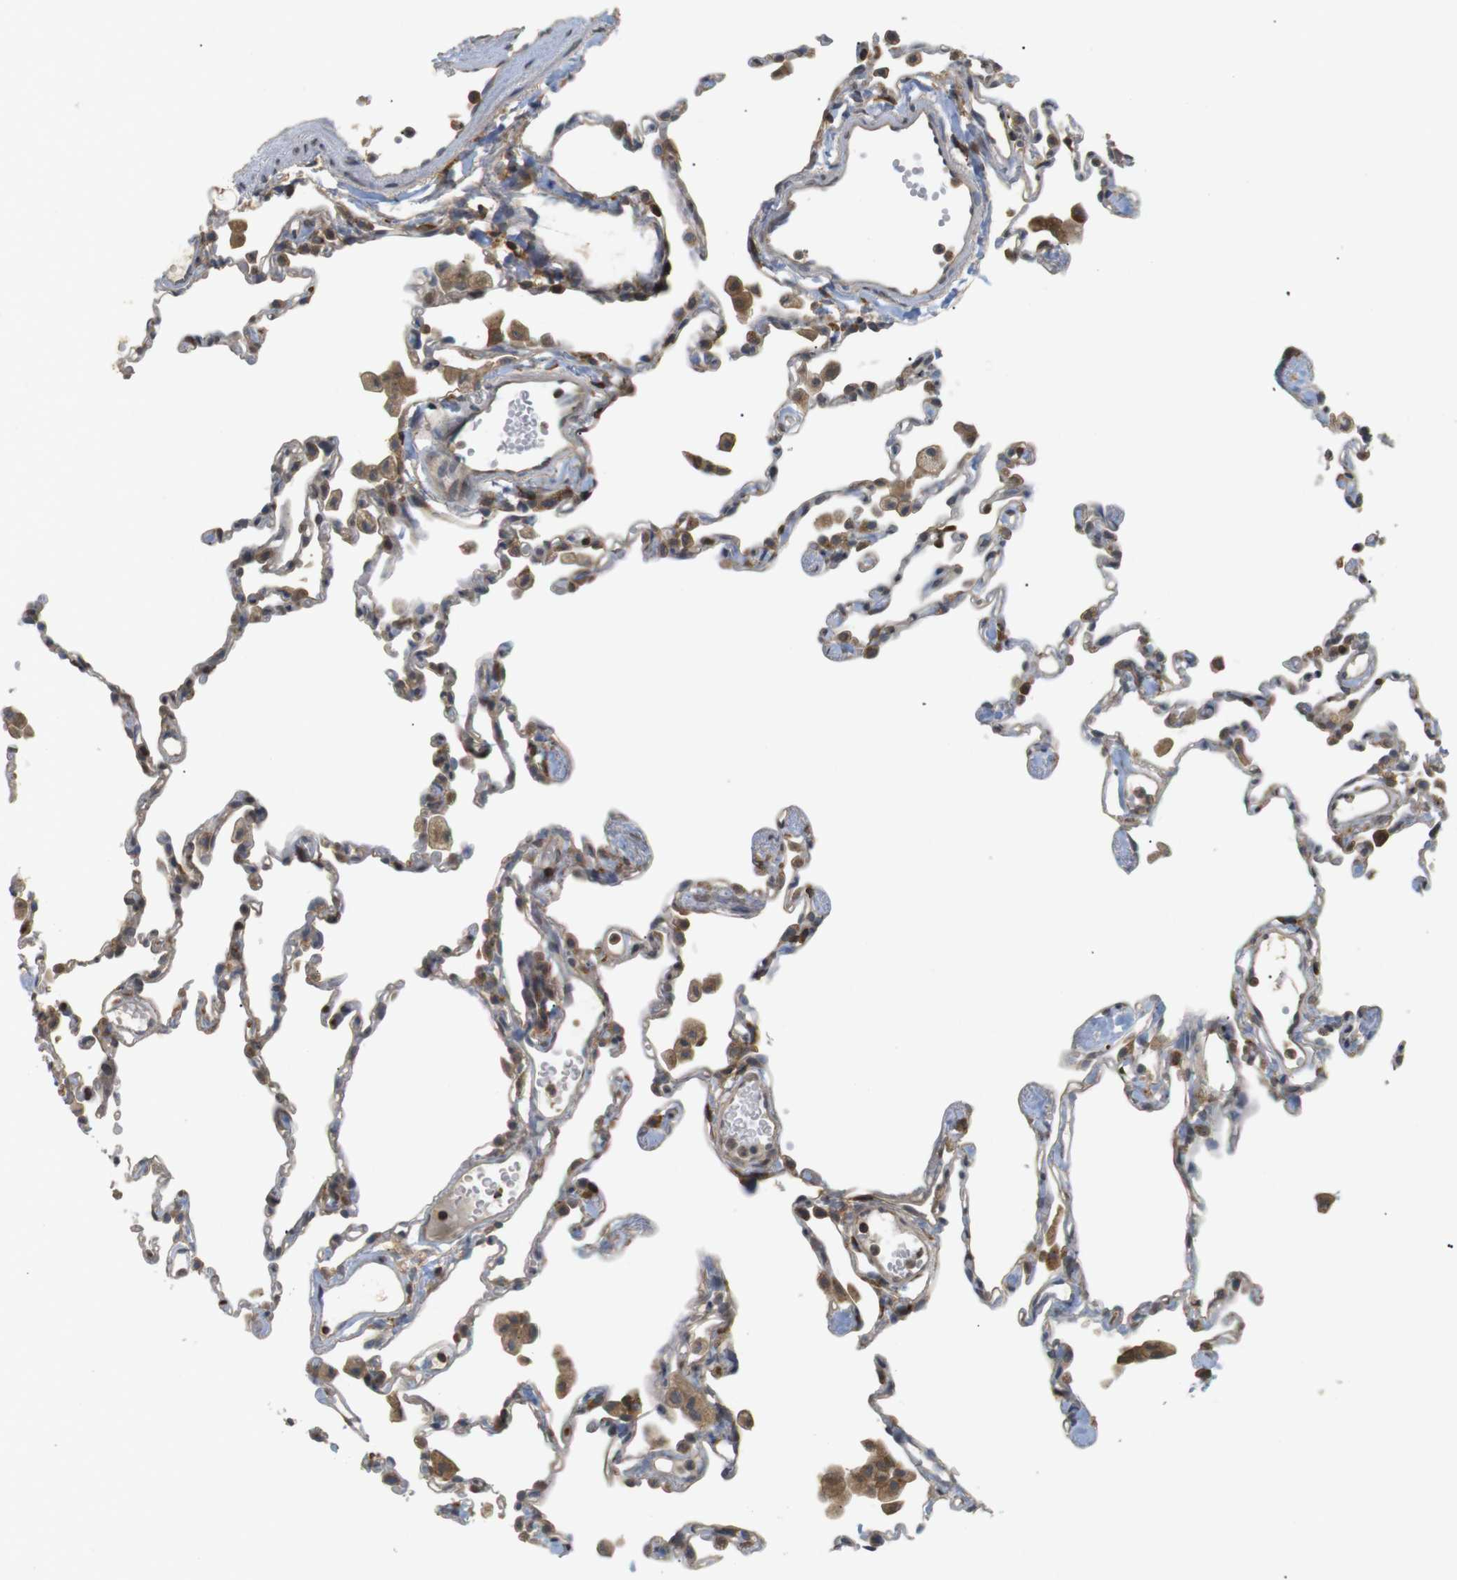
{"staining": {"intensity": "moderate", "quantity": "25%-75%", "location": "cytoplasmic/membranous"}, "tissue": "lung", "cell_type": "Alveolar cells", "image_type": "normal", "snomed": [{"axis": "morphology", "description": "Normal tissue, NOS"}, {"axis": "topography", "description": "Lung"}], "caption": "Protein analysis of normal lung exhibits moderate cytoplasmic/membranous expression in about 25%-75% of alveolar cells.", "gene": "KSR1", "patient": {"sex": "female", "age": 49}}